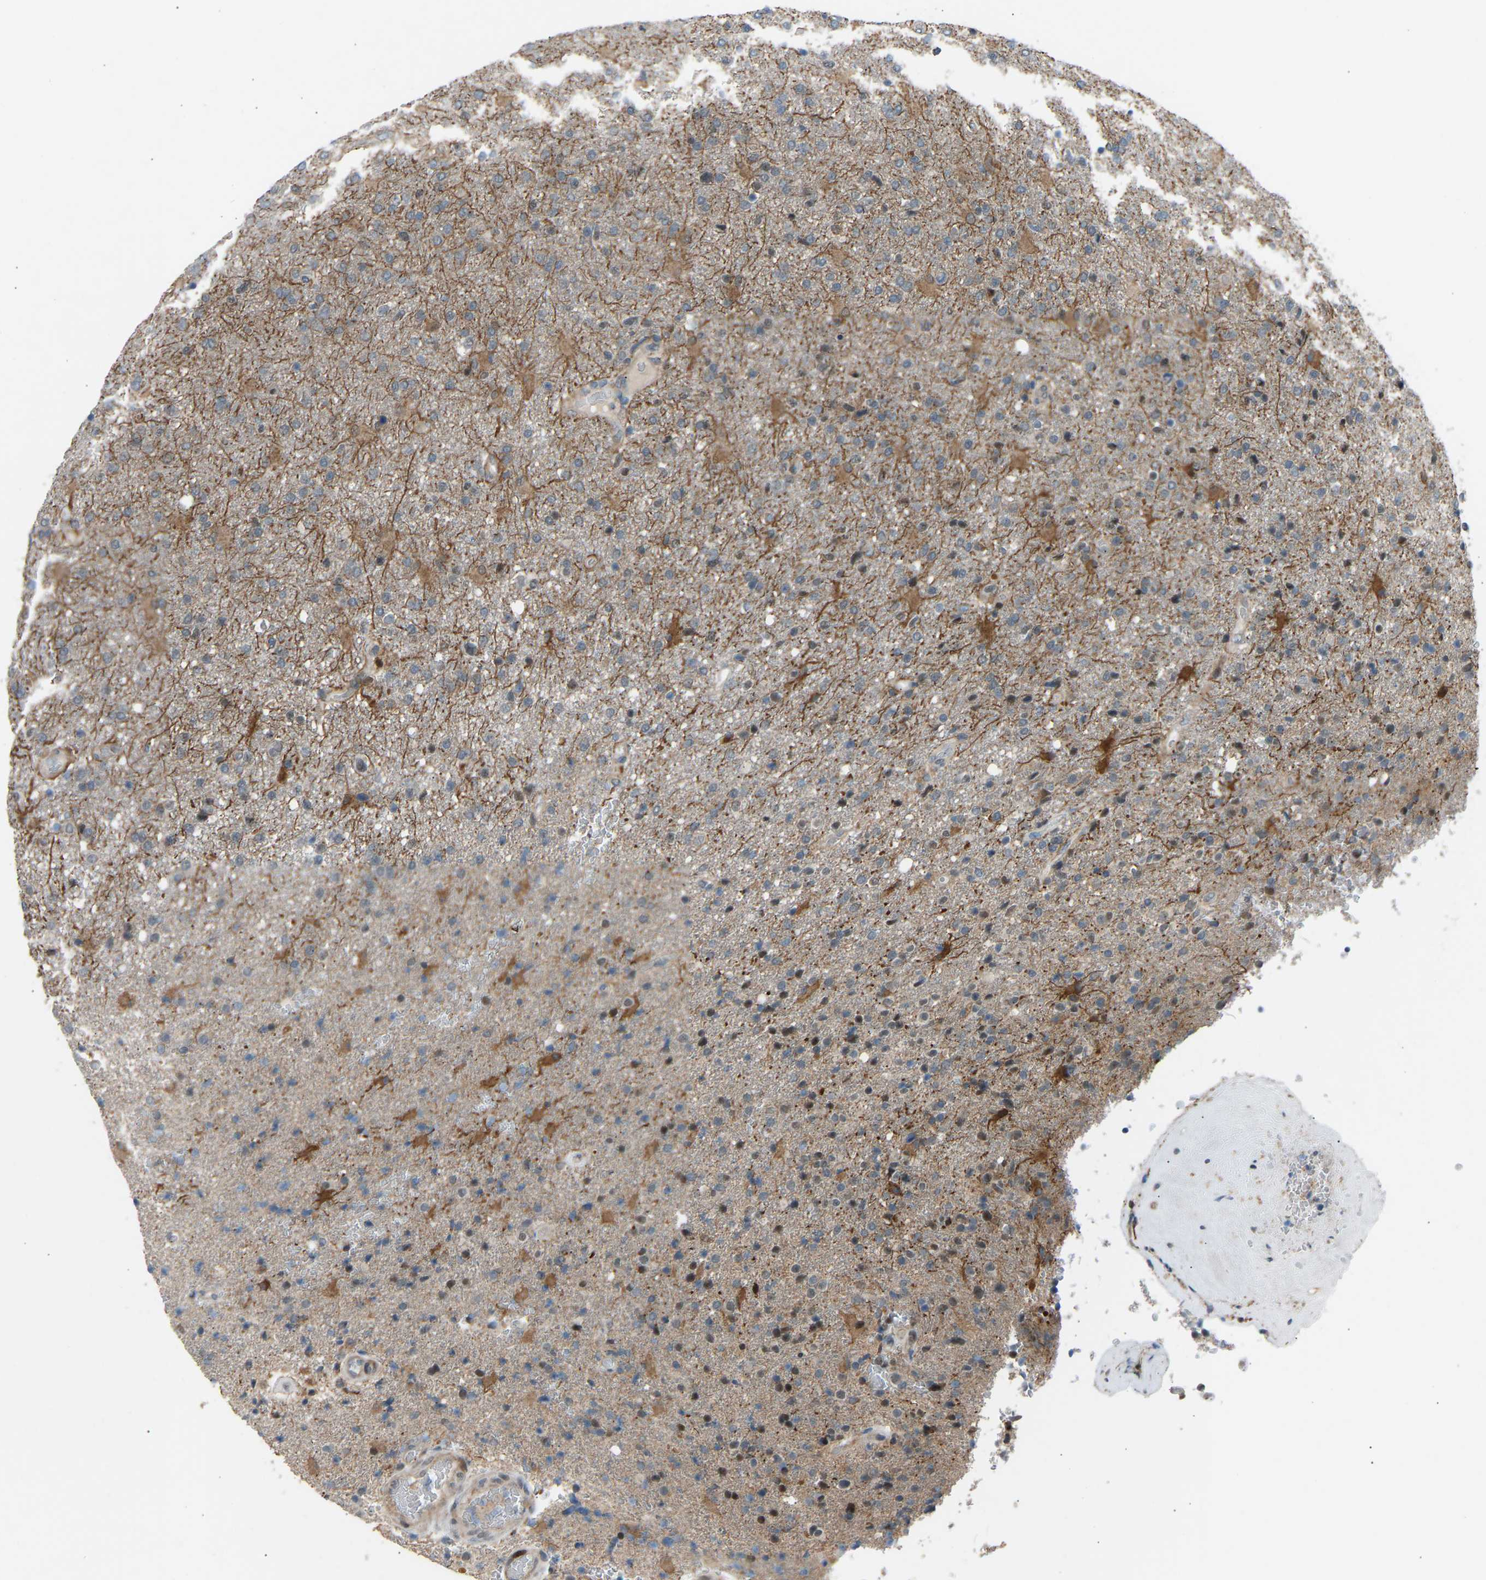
{"staining": {"intensity": "weak", "quantity": "<25%", "location": "cytoplasmic/membranous"}, "tissue": "glioma", "cell_type": "Tumor cells", "image_type": "cancer", "snomed": [{"axis": "morphology", "description": "Glioma, malignant, High grade"}, {"axis": "topography", "description": "Brain"}], "caption": "High magnification brightfield microscopy of glioma stained with DAB (3,3'-diaminobenzidine) (brown) and counterstained with hematoxylin (blue): tumor cells show no significant staining.", "gene": "VPS41", "patient": {"sex": "male", "age": 72}}